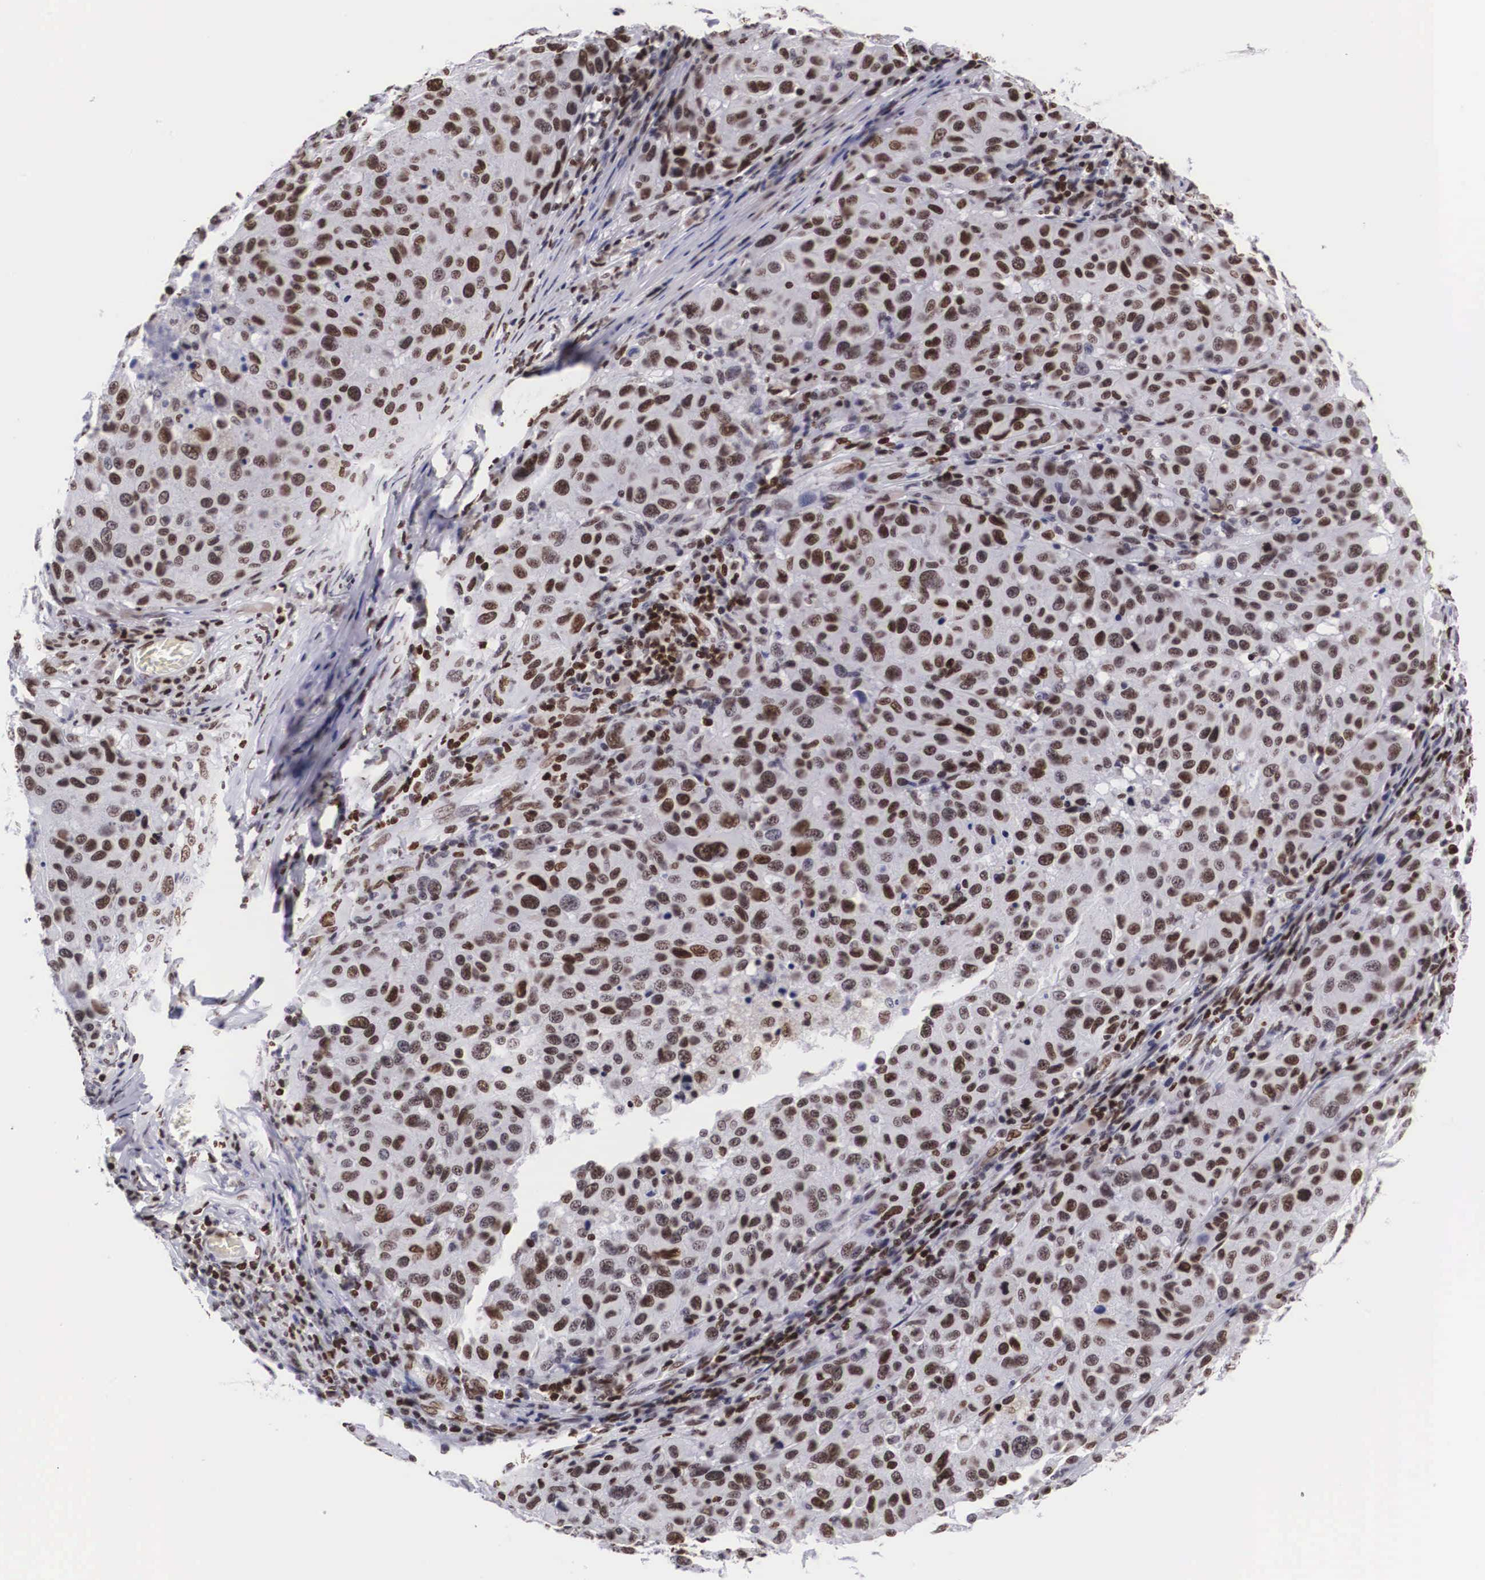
{"staining": {"intensity": "strong", "quantity": ">75%", "location": "nuclear"}, "tissue": "melanoma", "cell_type": "Tumor cells", "image_type": "cancer", "snomed": [{"axis": "morphology", "description": "Malignant melanoma, NOS"}, {"axis": "topography", "description": "Skin"}], "caption": "An IHC image of tumor tissue is shown. Protein staining in brown labels strong nuclear positivity in melanoma within tumor cells.", "gene": "MECP2", "patient": {"sex": "female", "age": 77}}